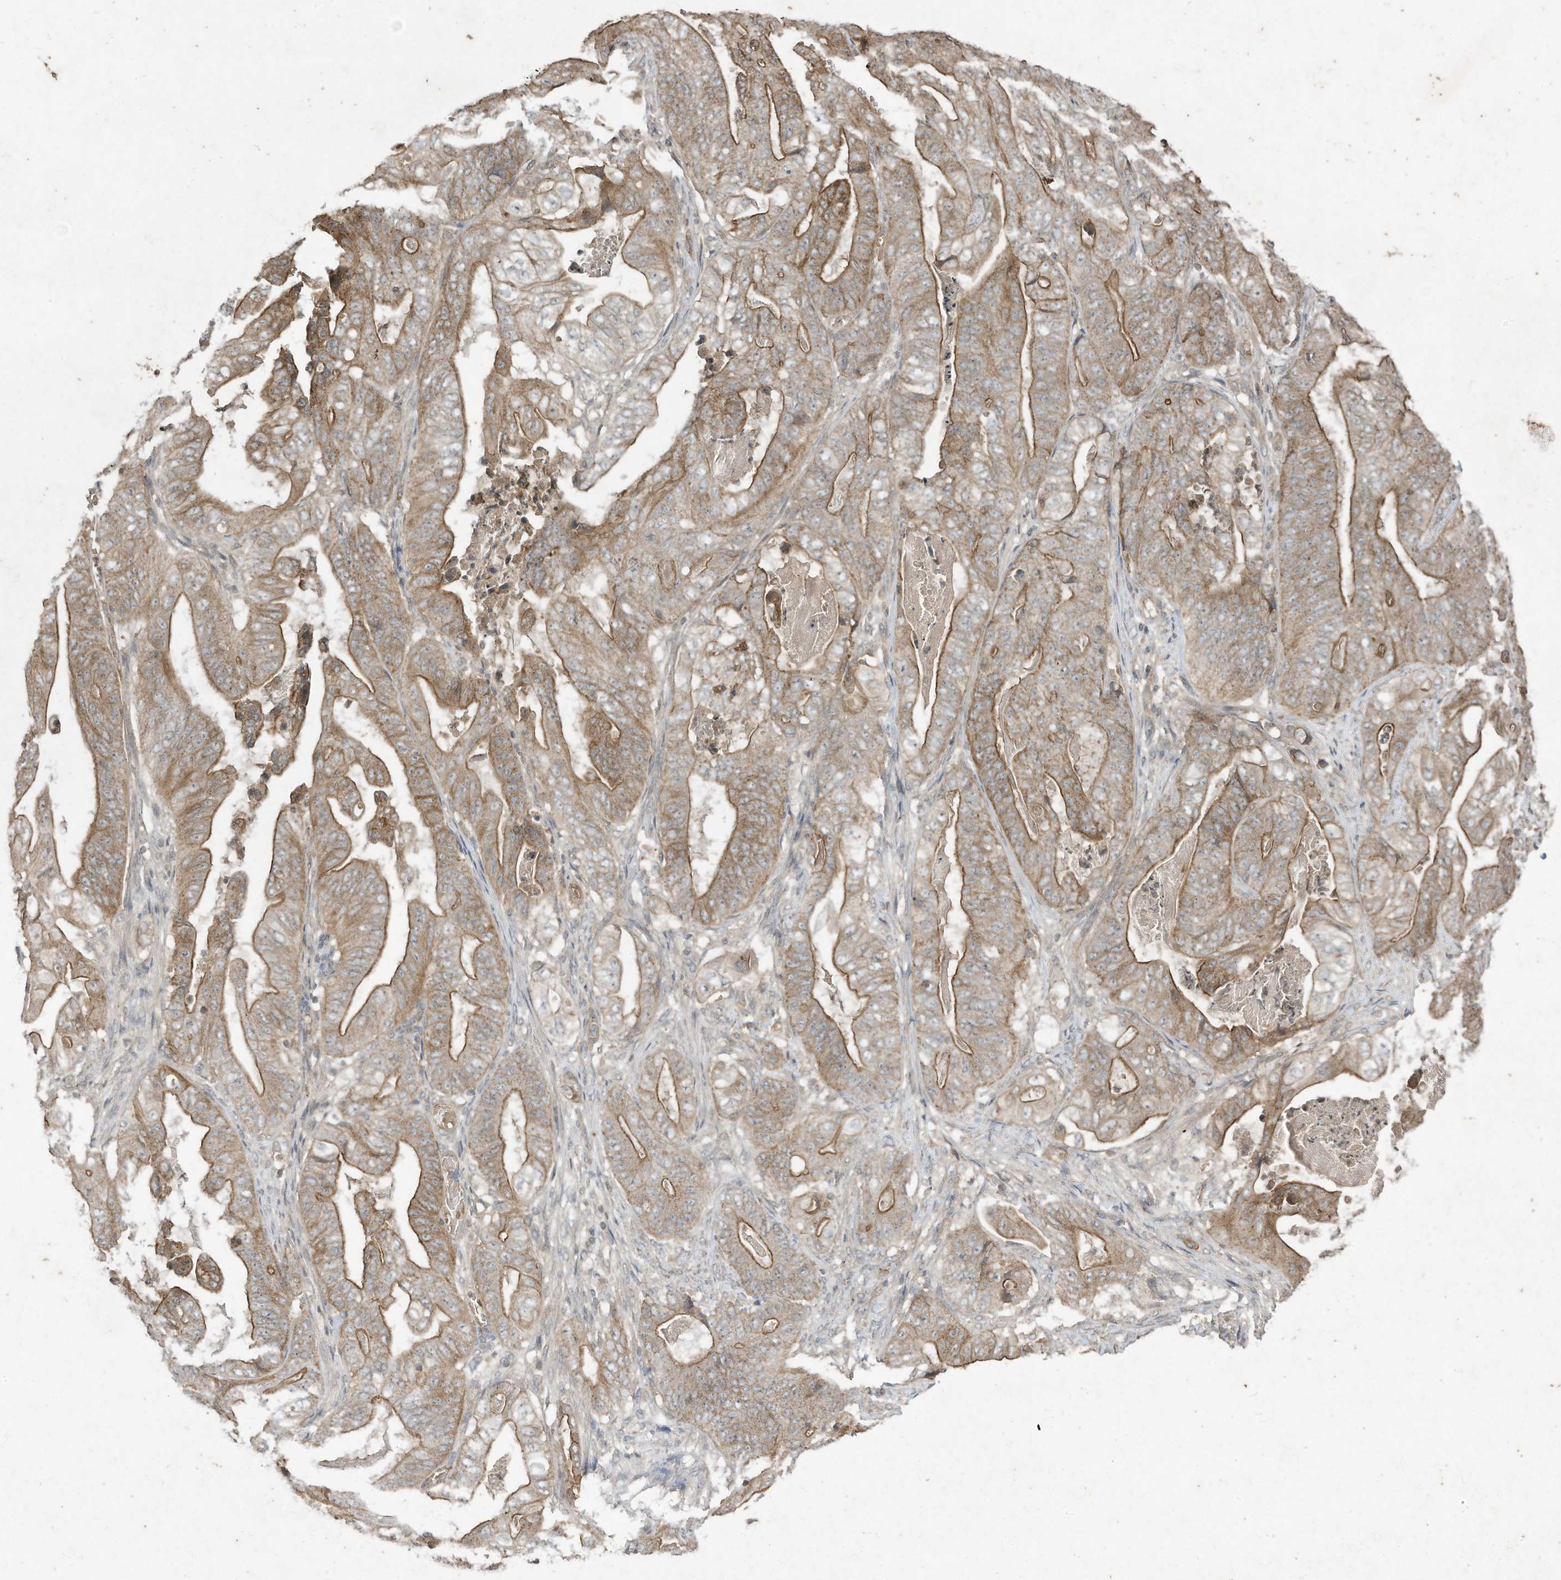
{"staining": {"intensity": "moderate", "quantity": "25%-75%", "location": "cytoplasmic/membranous"}, "tissue": "stomach cancer", "cell_type": "Tumor cells", "image_type": "cancer", "snomed": [{"axis": "morphology", "description": "Adenocarcinoma, NOS"}, {"axis": "topography", "description": "Stomach"}], "caption": "The immunohistochemical stain labels moderate cytoplasmic/membranous expression in tumor cells of stomach adenocarcinoma tissue. (DAB = brown stain, brightfield microscopy at high magnification).", "gene": "MATN2", "patient": {"sex": "female", "age": 73}}